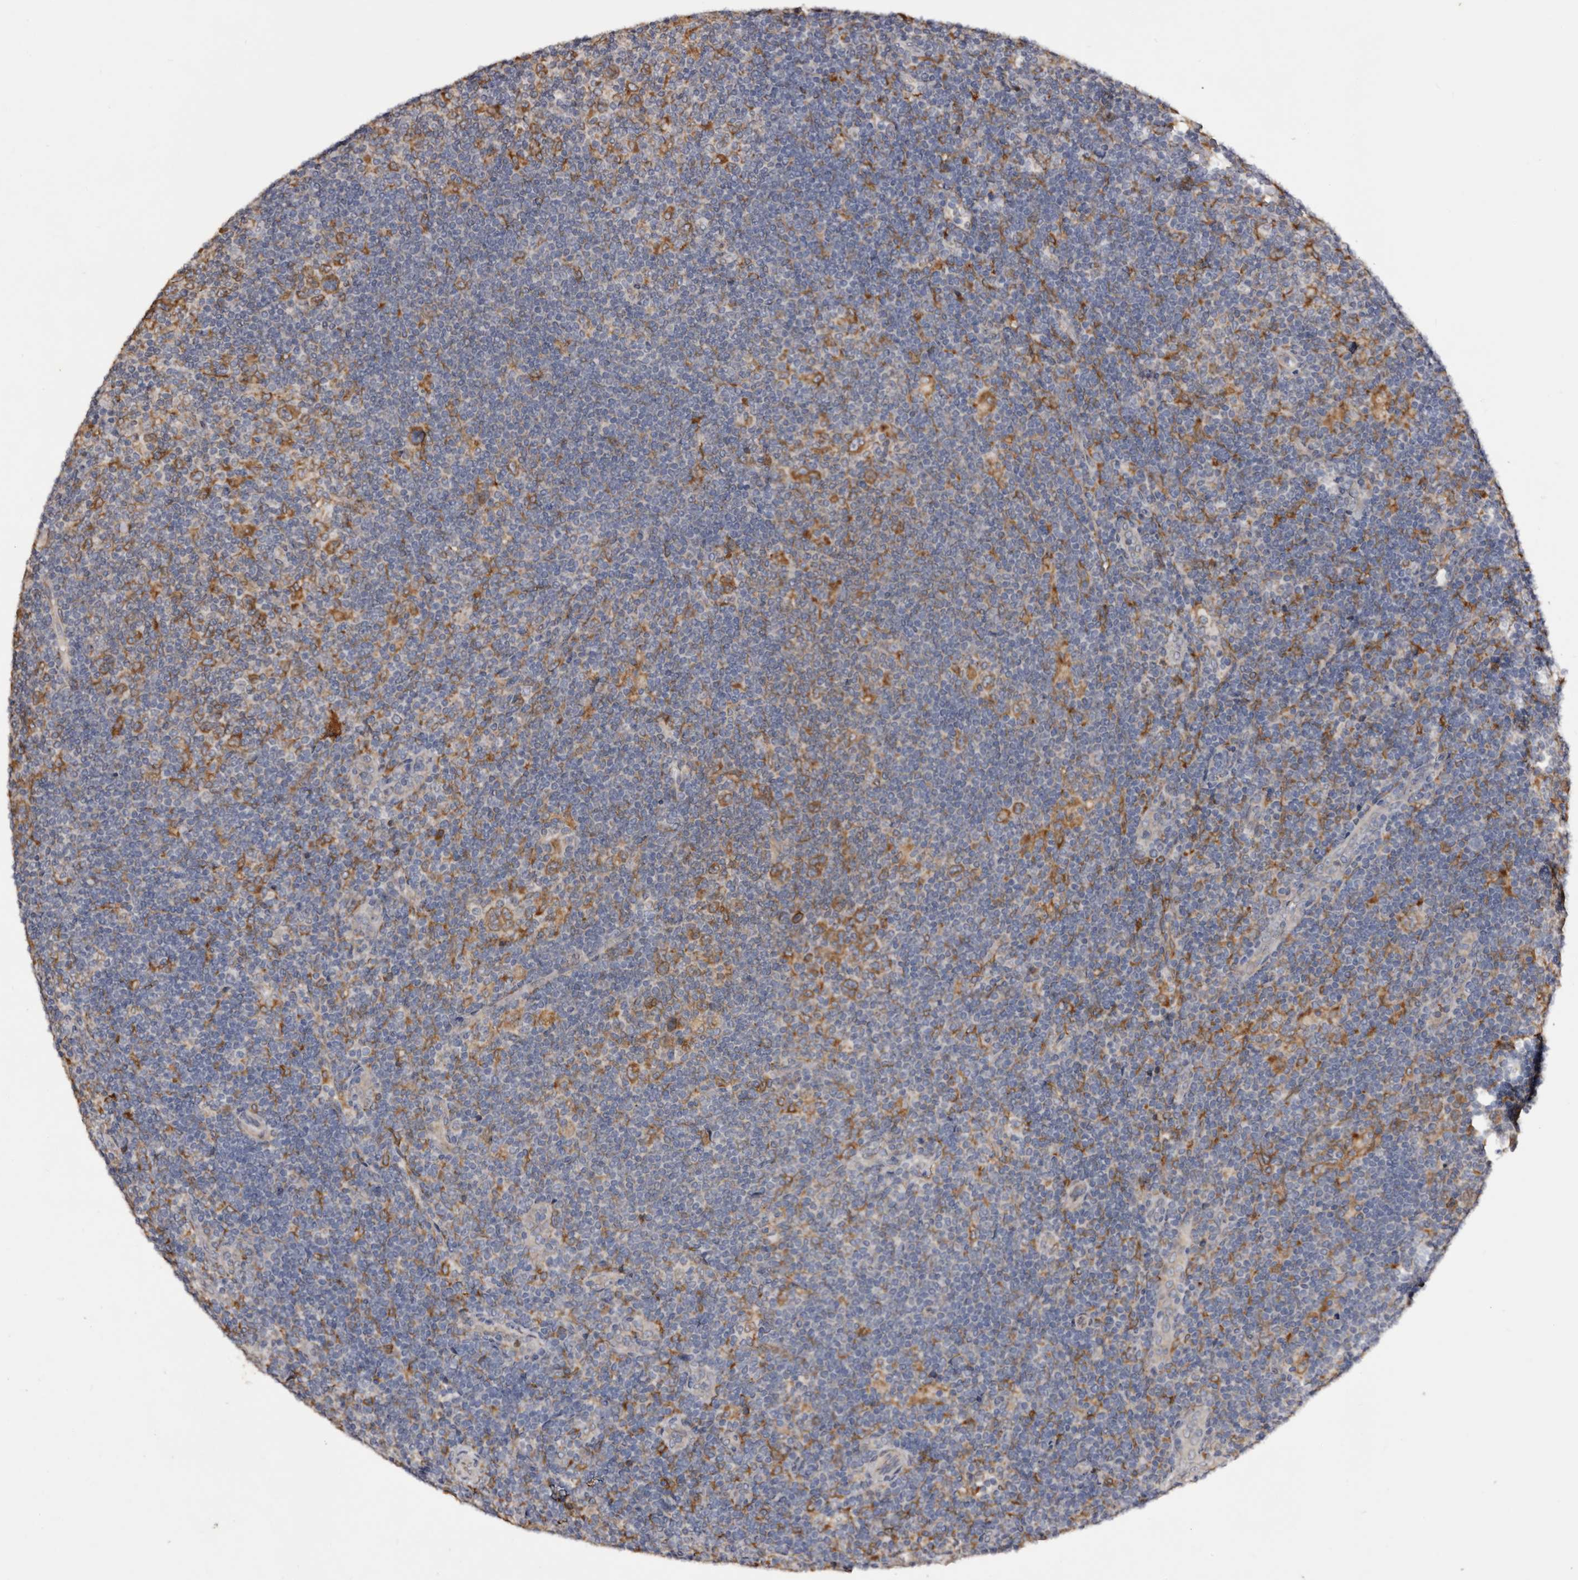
{"staining": {"intensity": "moderate", "quantity": ">75%", "location": "cytoplasmic/membranous"}, "tissue": "lymphoma", "cell_type": "Tumor cells", "image_type": "cancer", "snomed": [{"axis": "morphology", "description": "Hodgkin's disease, NOS"}, {"axis": "topography", "description": "Lymph node"}], "caption": "Moderate cytoplasmic/membranous expression is identified in about >75% of tumor cells in Hodgkin's disease.", "gene": "INKA2", "patient": {"sex": "female", "age": 57}}